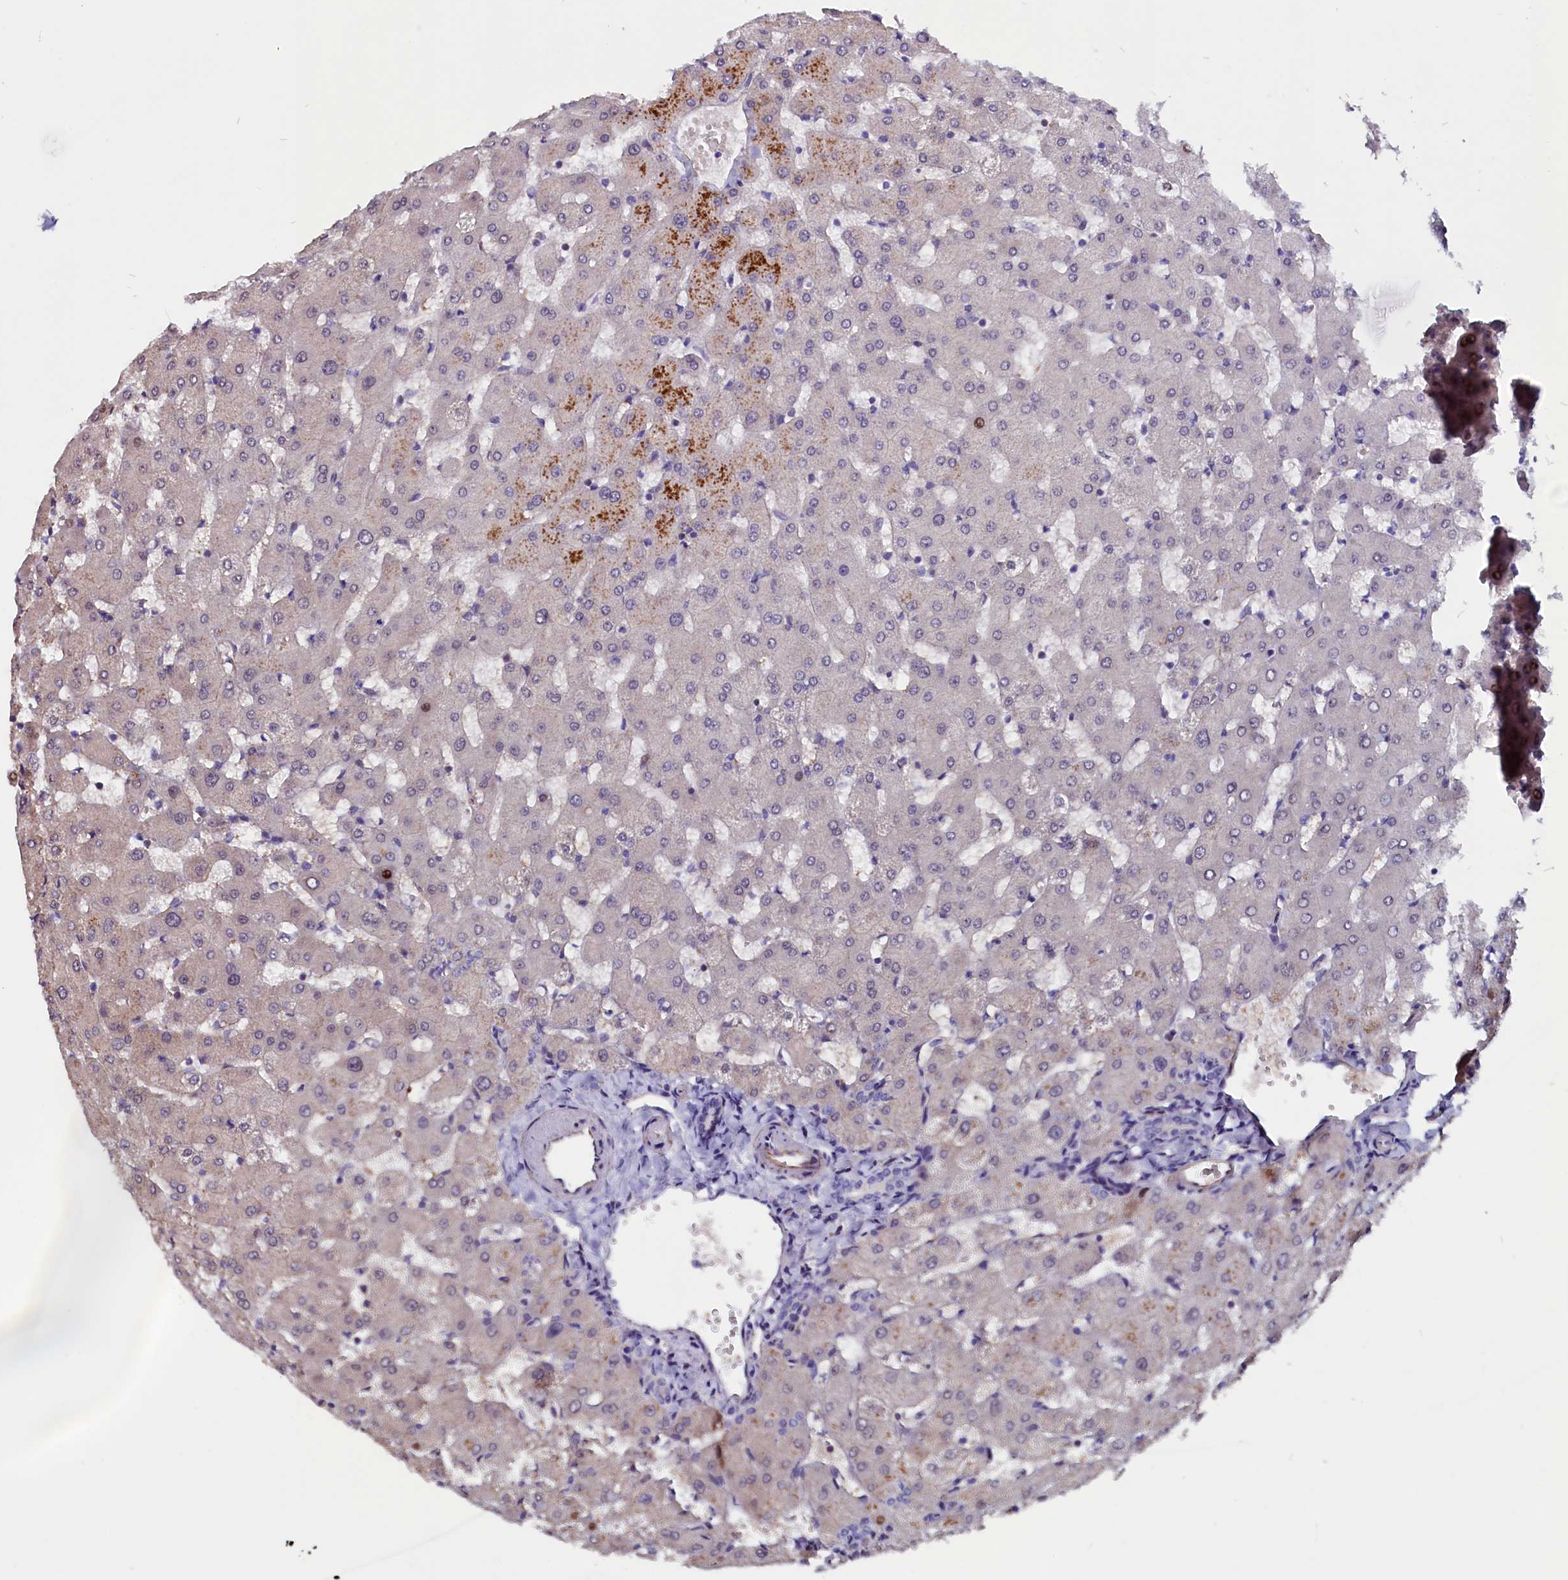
{"staining": {"intensity": "negative", "quantity": "none", "location": "none"}, "tissue": "liver", "cell_type": "Cholangiocytes", "image_type": "normal", "snomed": [{"axis": "morphology", "description": "Normal tissue, NOS"}, {"axis": "topography", "description": "Liver"}], "caption": "High power microscopy photomicrograph of an immunohistochemistry (IHC) histopathology image of benign liver, revealing no significant staining in cholangiocytes.", "gene": "ZNF749", "patient": {"sex": "female", "age": 63}}